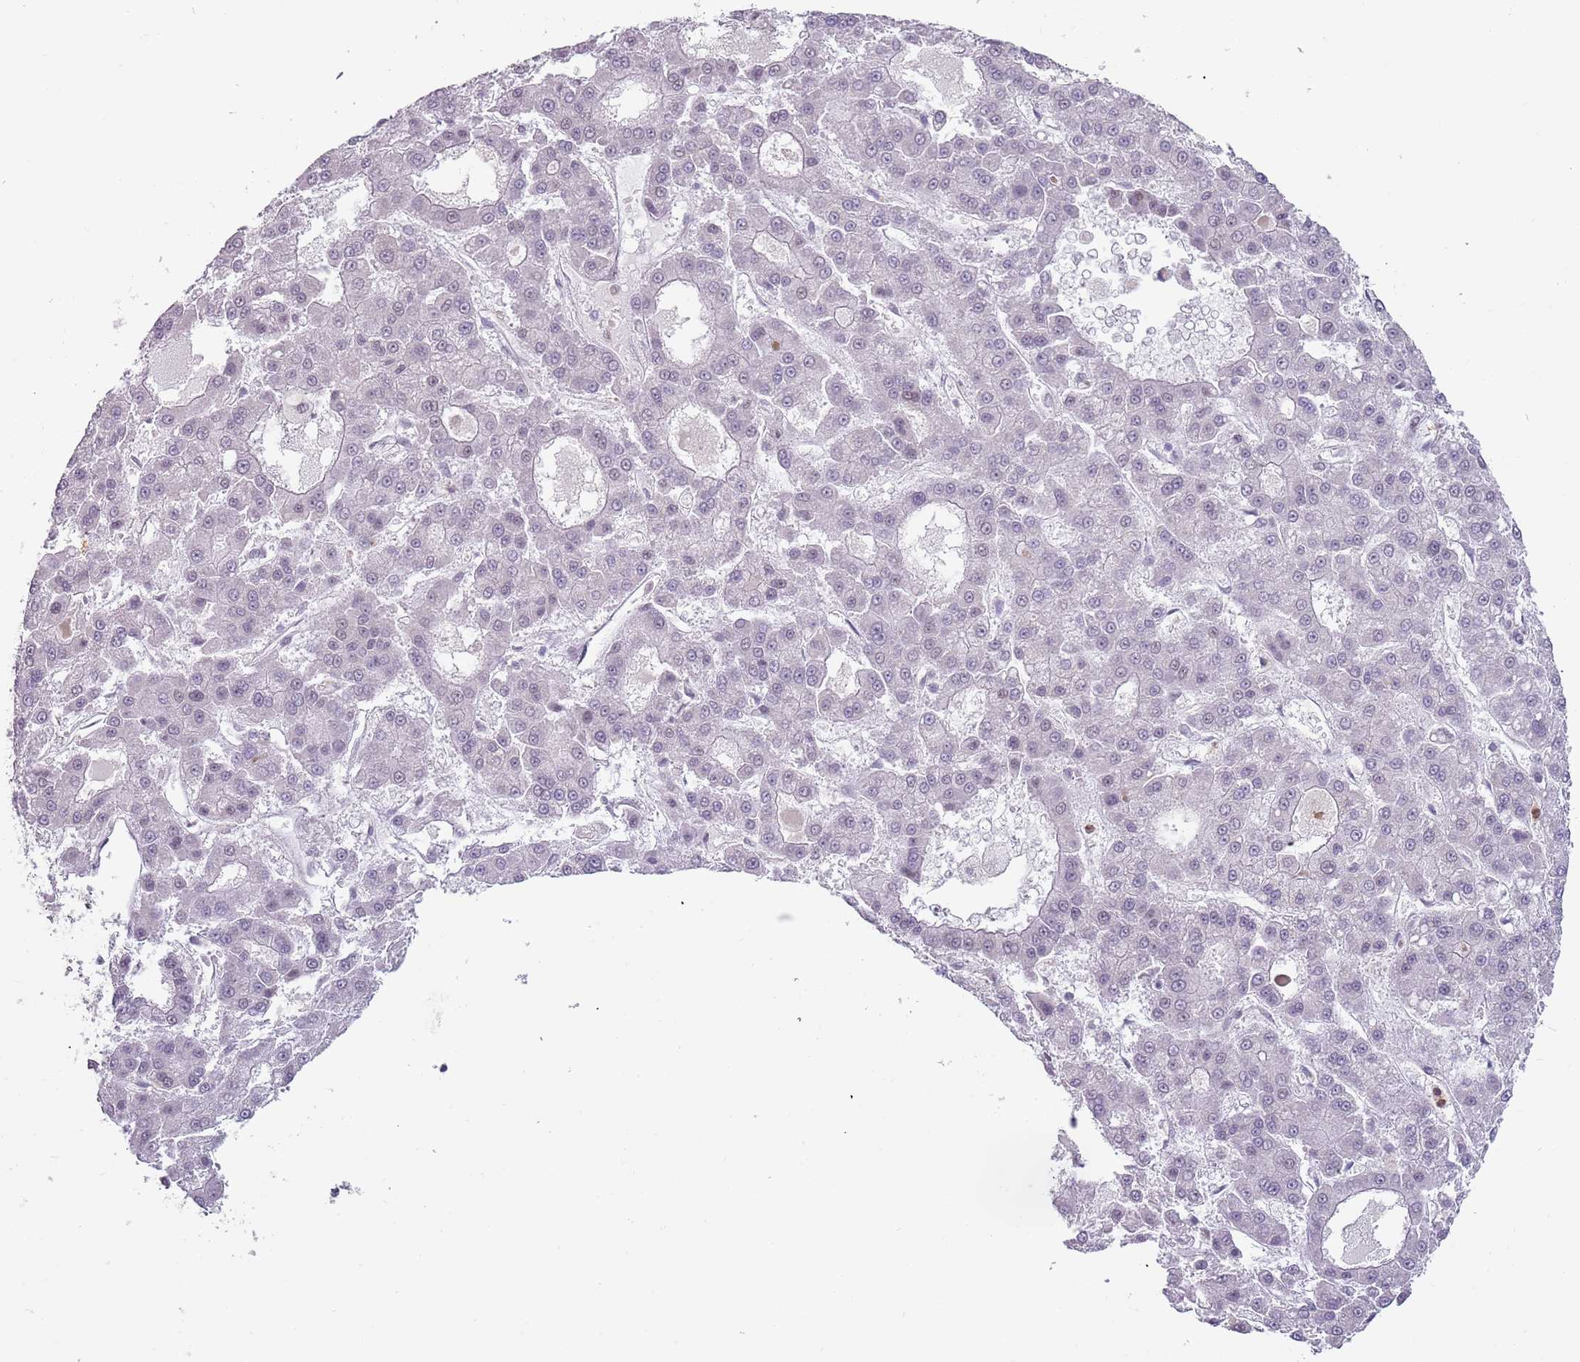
{"staining": {"intensity": "negative", "quantity": "none", "location": "none"}, "tissue": "liver cancer", "cell_type": "Tumor cells", "image_type": "cancer", "snomed": [{"axis": "morphology", "description": "Carcinoma, Hepatocellular, NOS"}, {"axis": "topography", "description": "Liver"}], "caption": "Micrograph shows no significant protein positivity in tumor cells of hepatocellular carcinoma (liver).", "gene": "REXO4", "patient": {"sex": "male", "age": 70}}